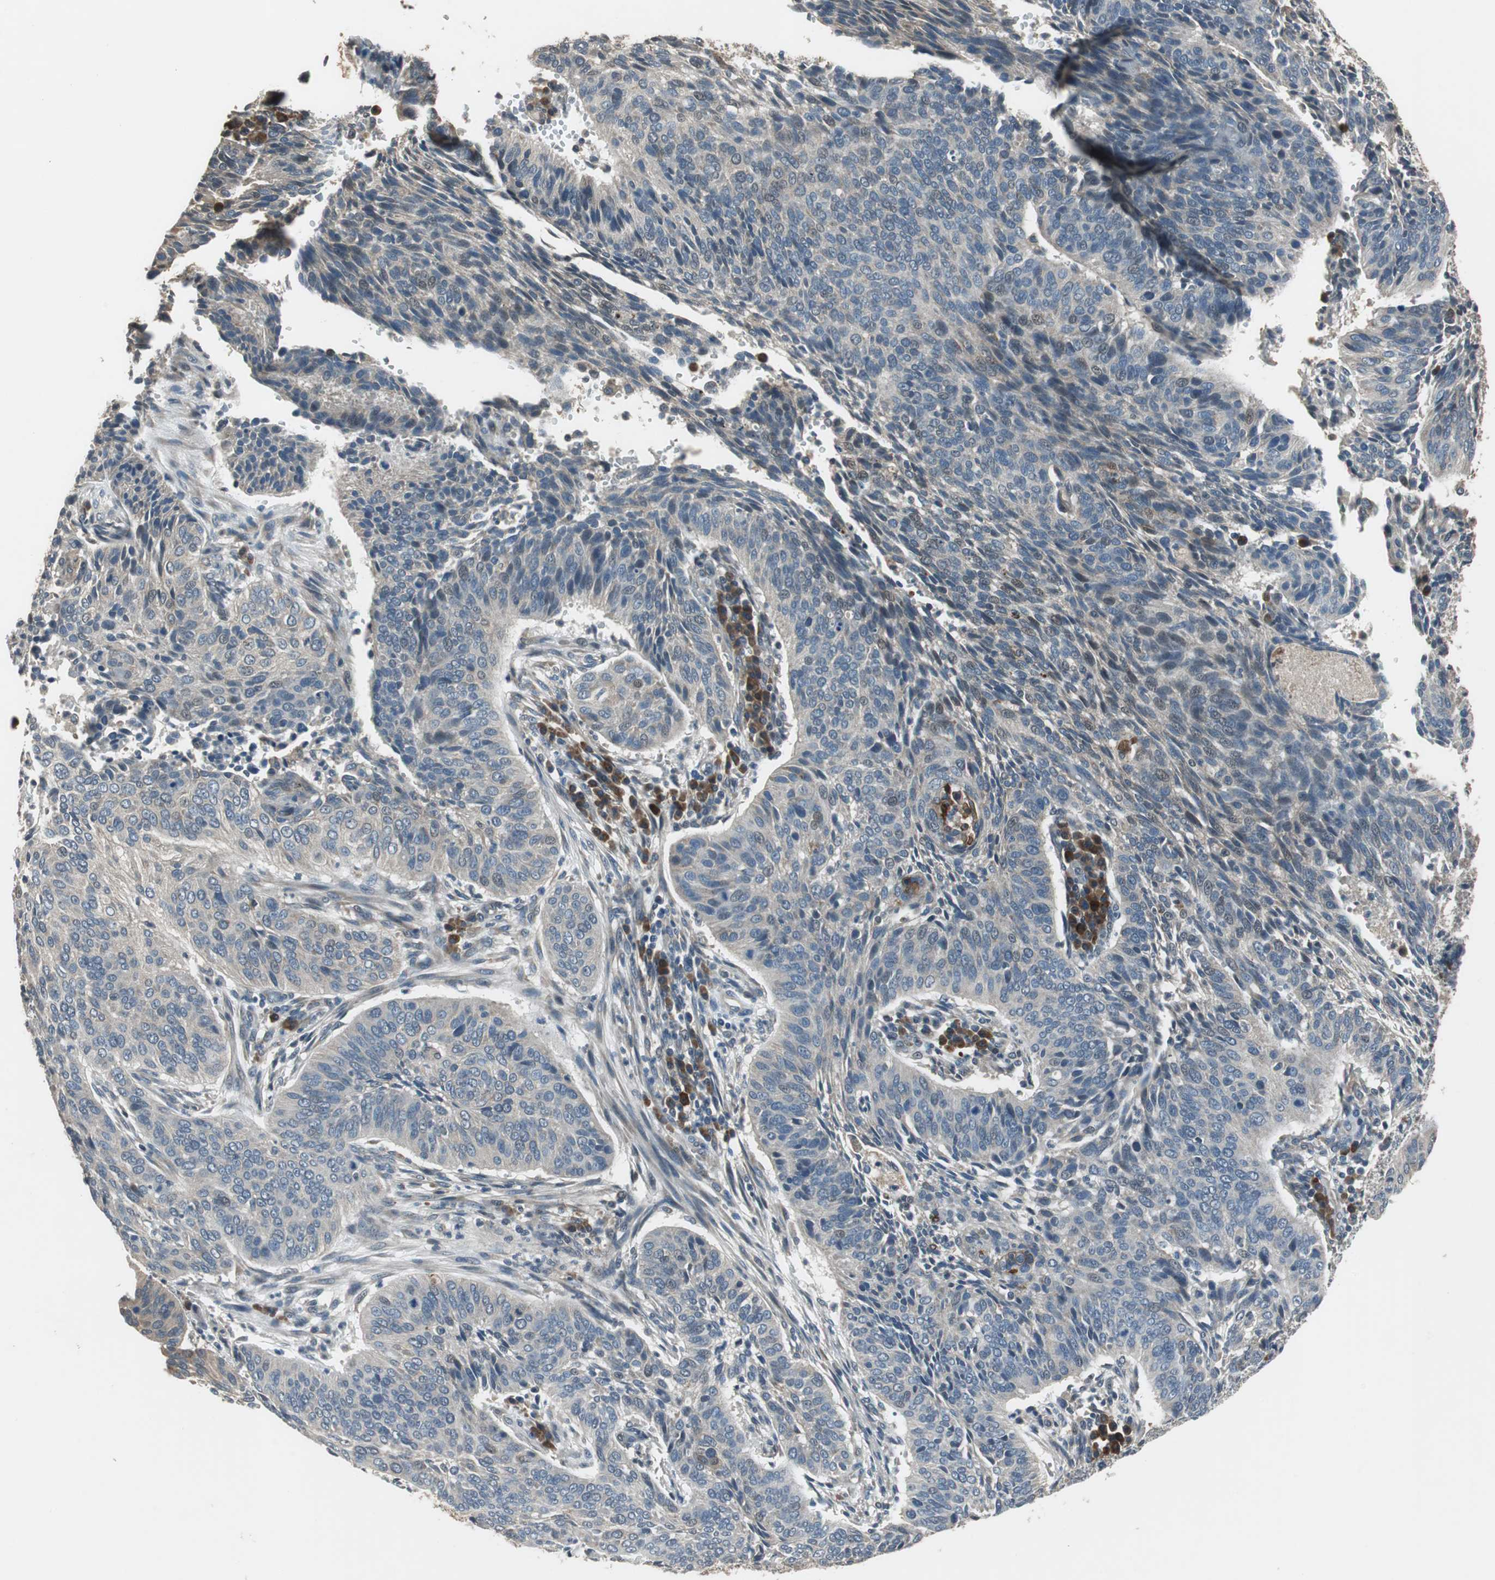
{"staining": {"intensity": "negative", "quantity": "none", "location": "none"}, "tissue": "cervical cancer", "cell_type": "Tumor cells", "image_type": "cancer", "snomed": [{"axis": "morphology", "description": "Squamous cell carcinoma, NOS"}, {"axis": "topography", "description": "Cervix"}], "caption": "Cervical cancer (squamous cell carcinoma) was stained to show a protein in brown. There is no significant staining in tumor cells.", "gene": "PI4KB", "patient": {"sex": "female", "age": 39}}